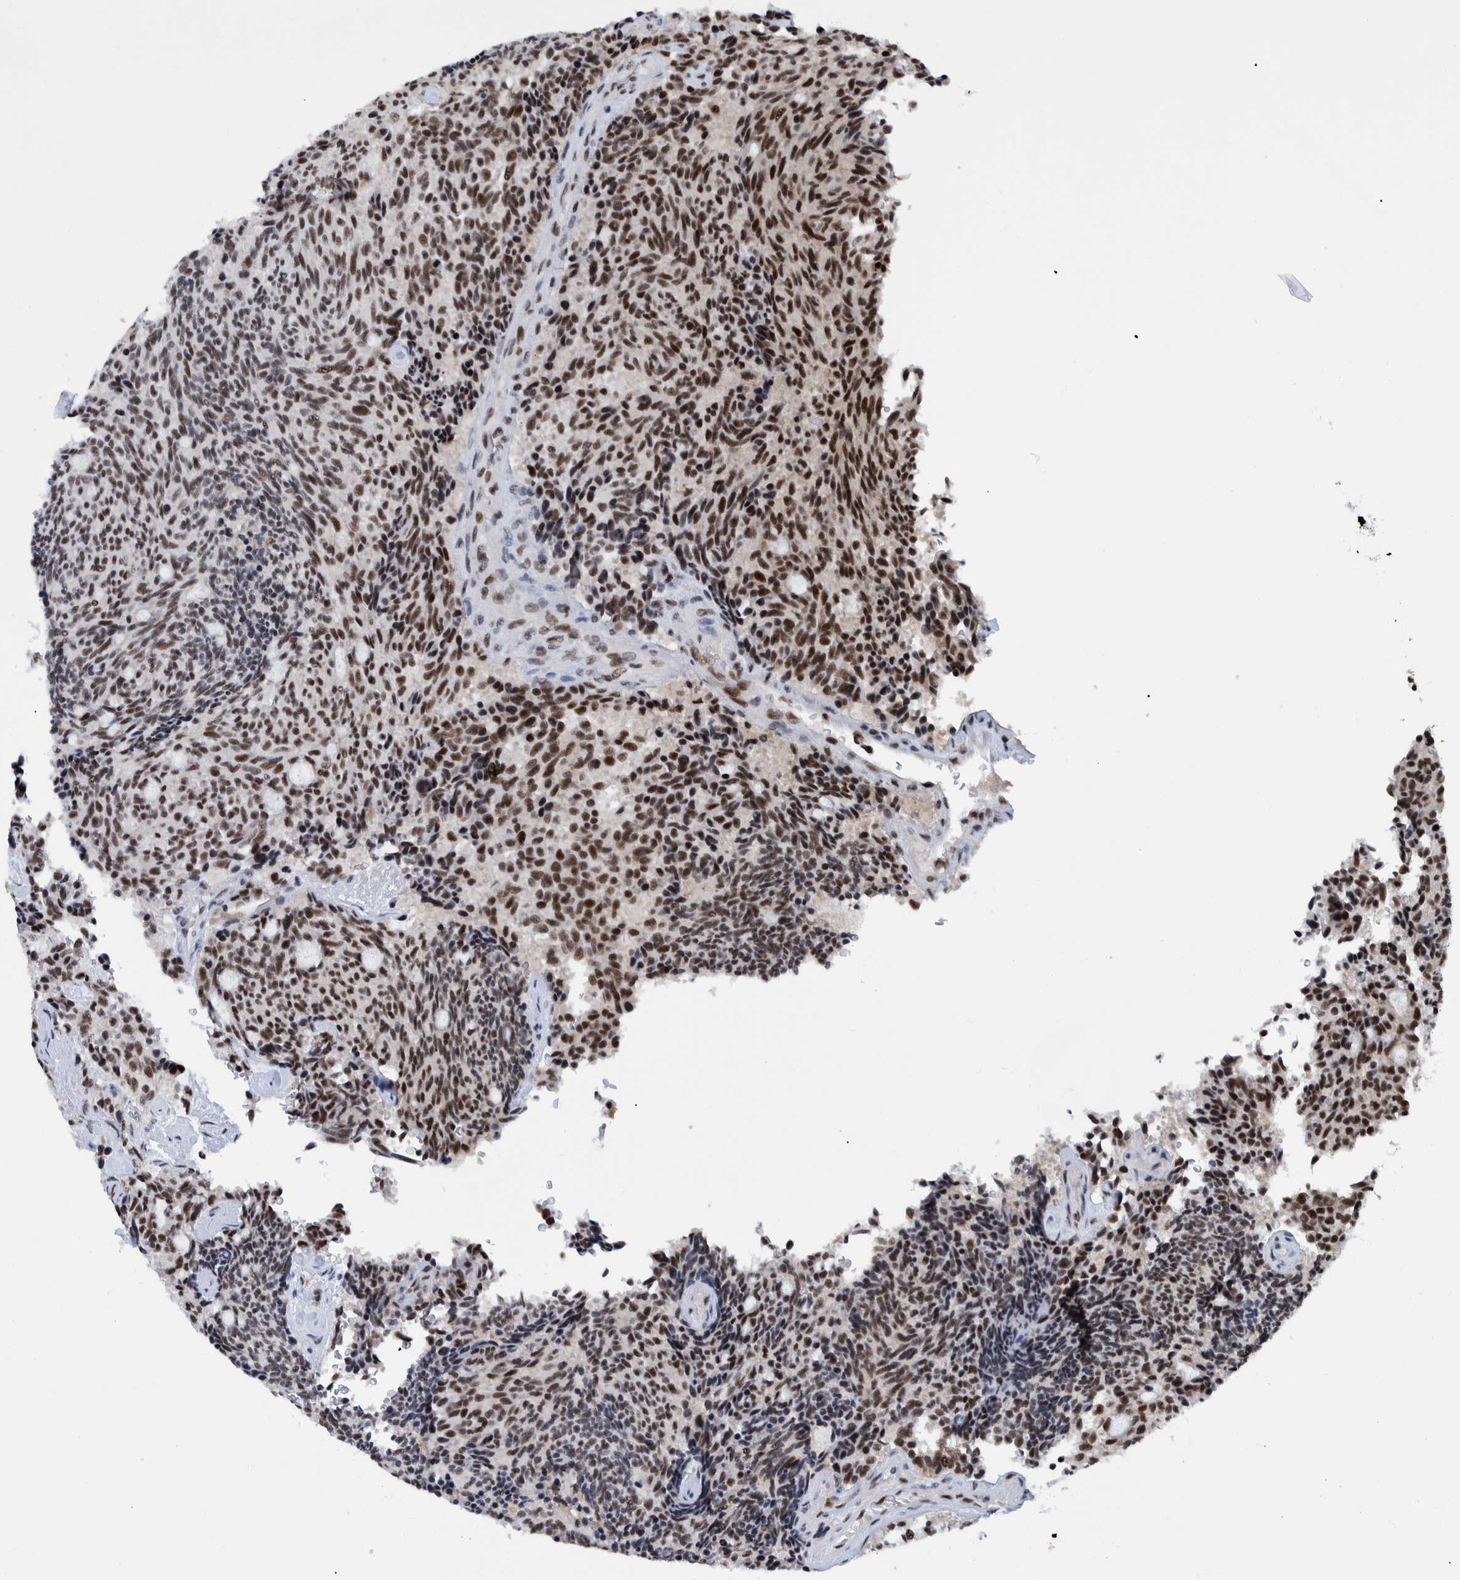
{"staining": {"intensity": "strong", "quantity": ">75%", "location": "nuclear"}, "tissue": "carcinoid", "cell_type": "Tumor cells", "image_type": "cancer", "snomed": [{"axis": "morphology", "description": "Carcinoid, malignant, NOS"}, {"axis": "topography", "description": "Pancreas"}], "caption": "Human carcinoid stained with a brown dye reveals strong nuclear positive positivity in about >75% of tumor cells.", "gene": "EFTUD2", "patient": {"sex": "female", "age": 54}}